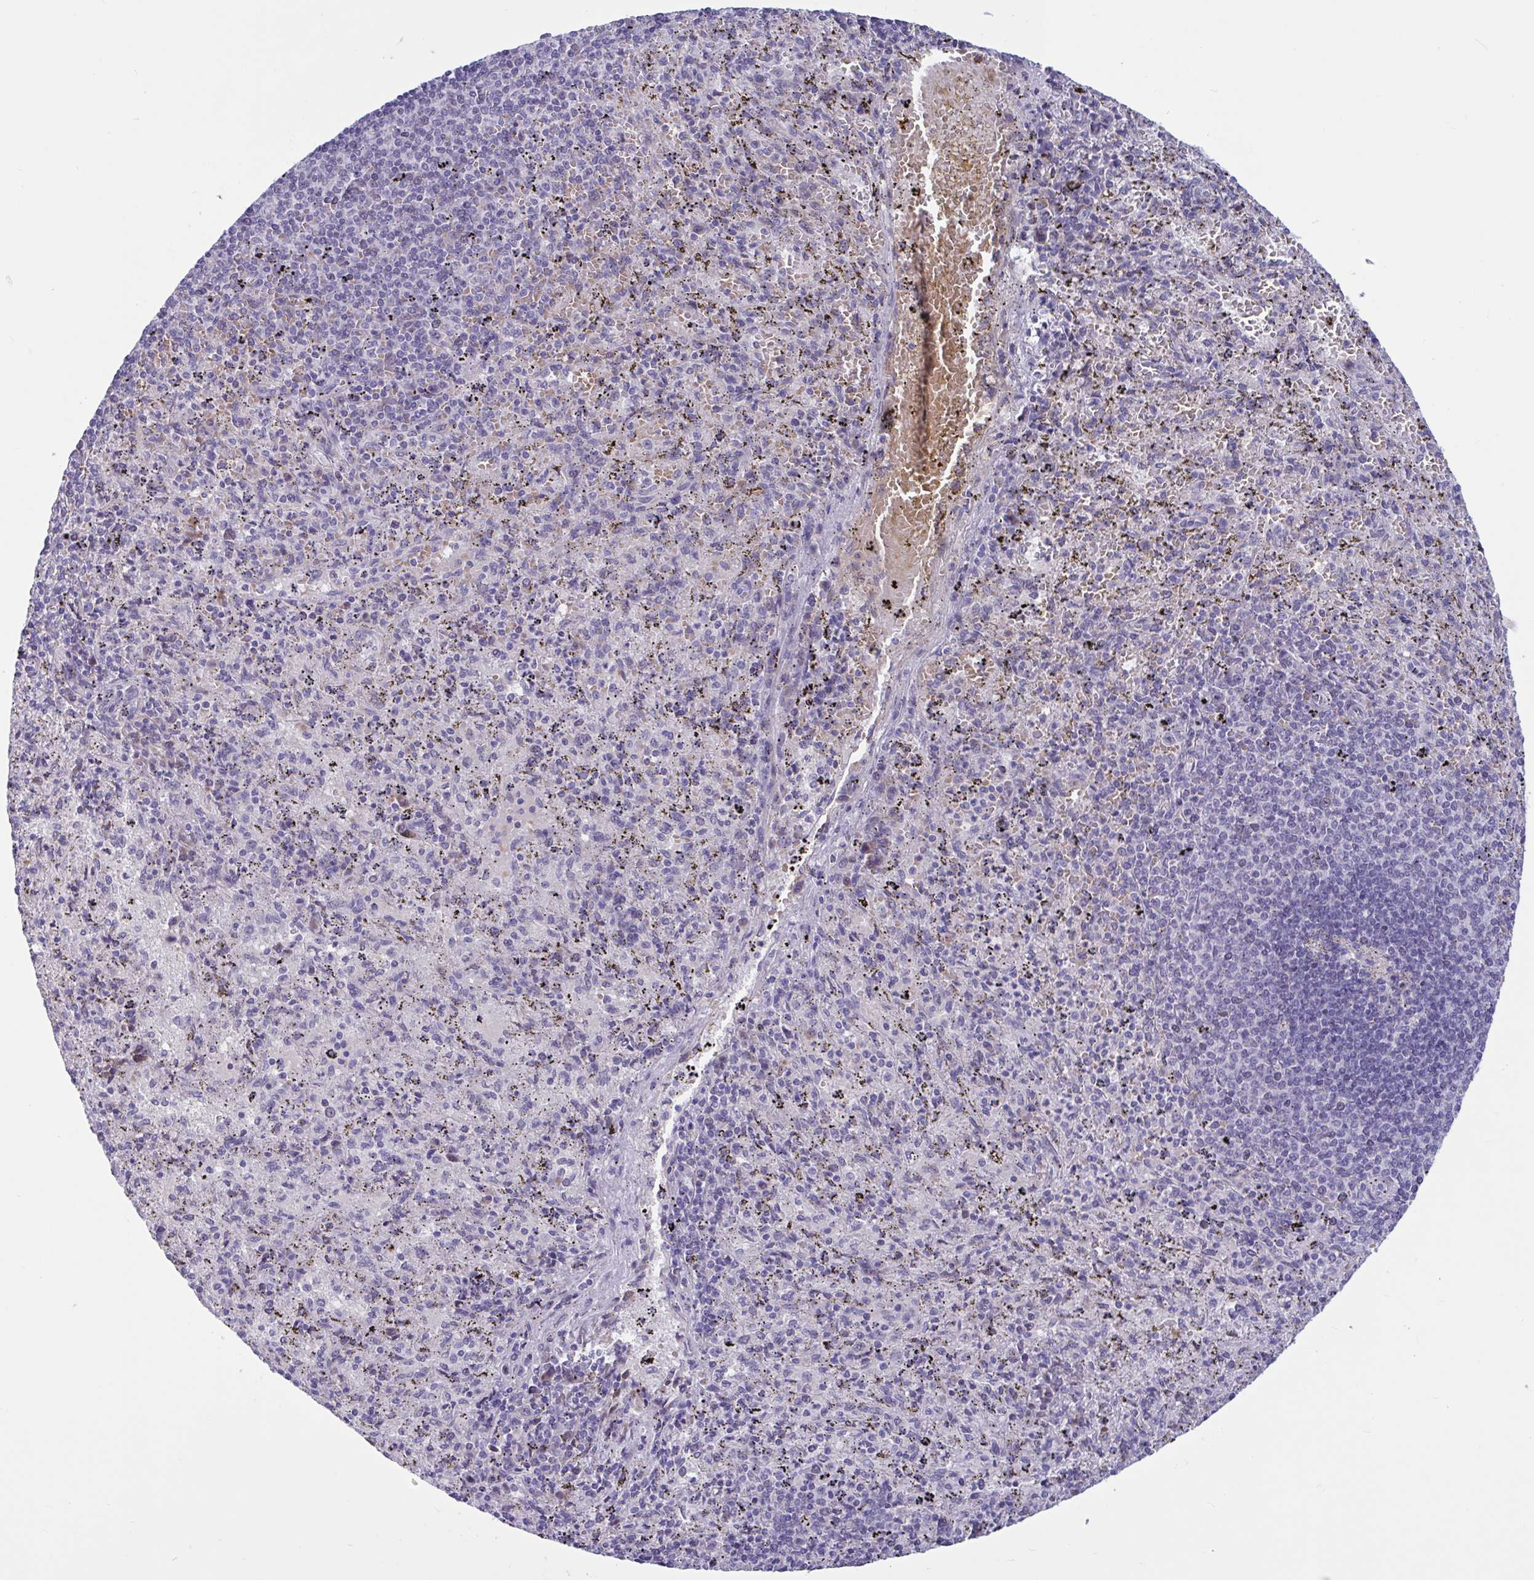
{"staining": {"intensity": "negative", "quantity": "none", "location": "none"}, "tissue": "spleen", "cell_type": "Cells in red pulp", "image_type": "normal", "snomed": [{"axis": "morphology", "description": "Normal tissue, NOS"}, {"axis": "topography", "description": "Spleen"}], "caption": "A high-resolution micrograph shows immunohistochemistry (IHC) staining of unremarkable spleen, which displays no significant expression in cells in red pulp. Brightfield microscopy of immunohistochemistry stained with DAB (brown) and hematoxylin (blue), captured at high magnification.", "gene": "CNGB3", "patient": {"sex": "male", "age": 57}}